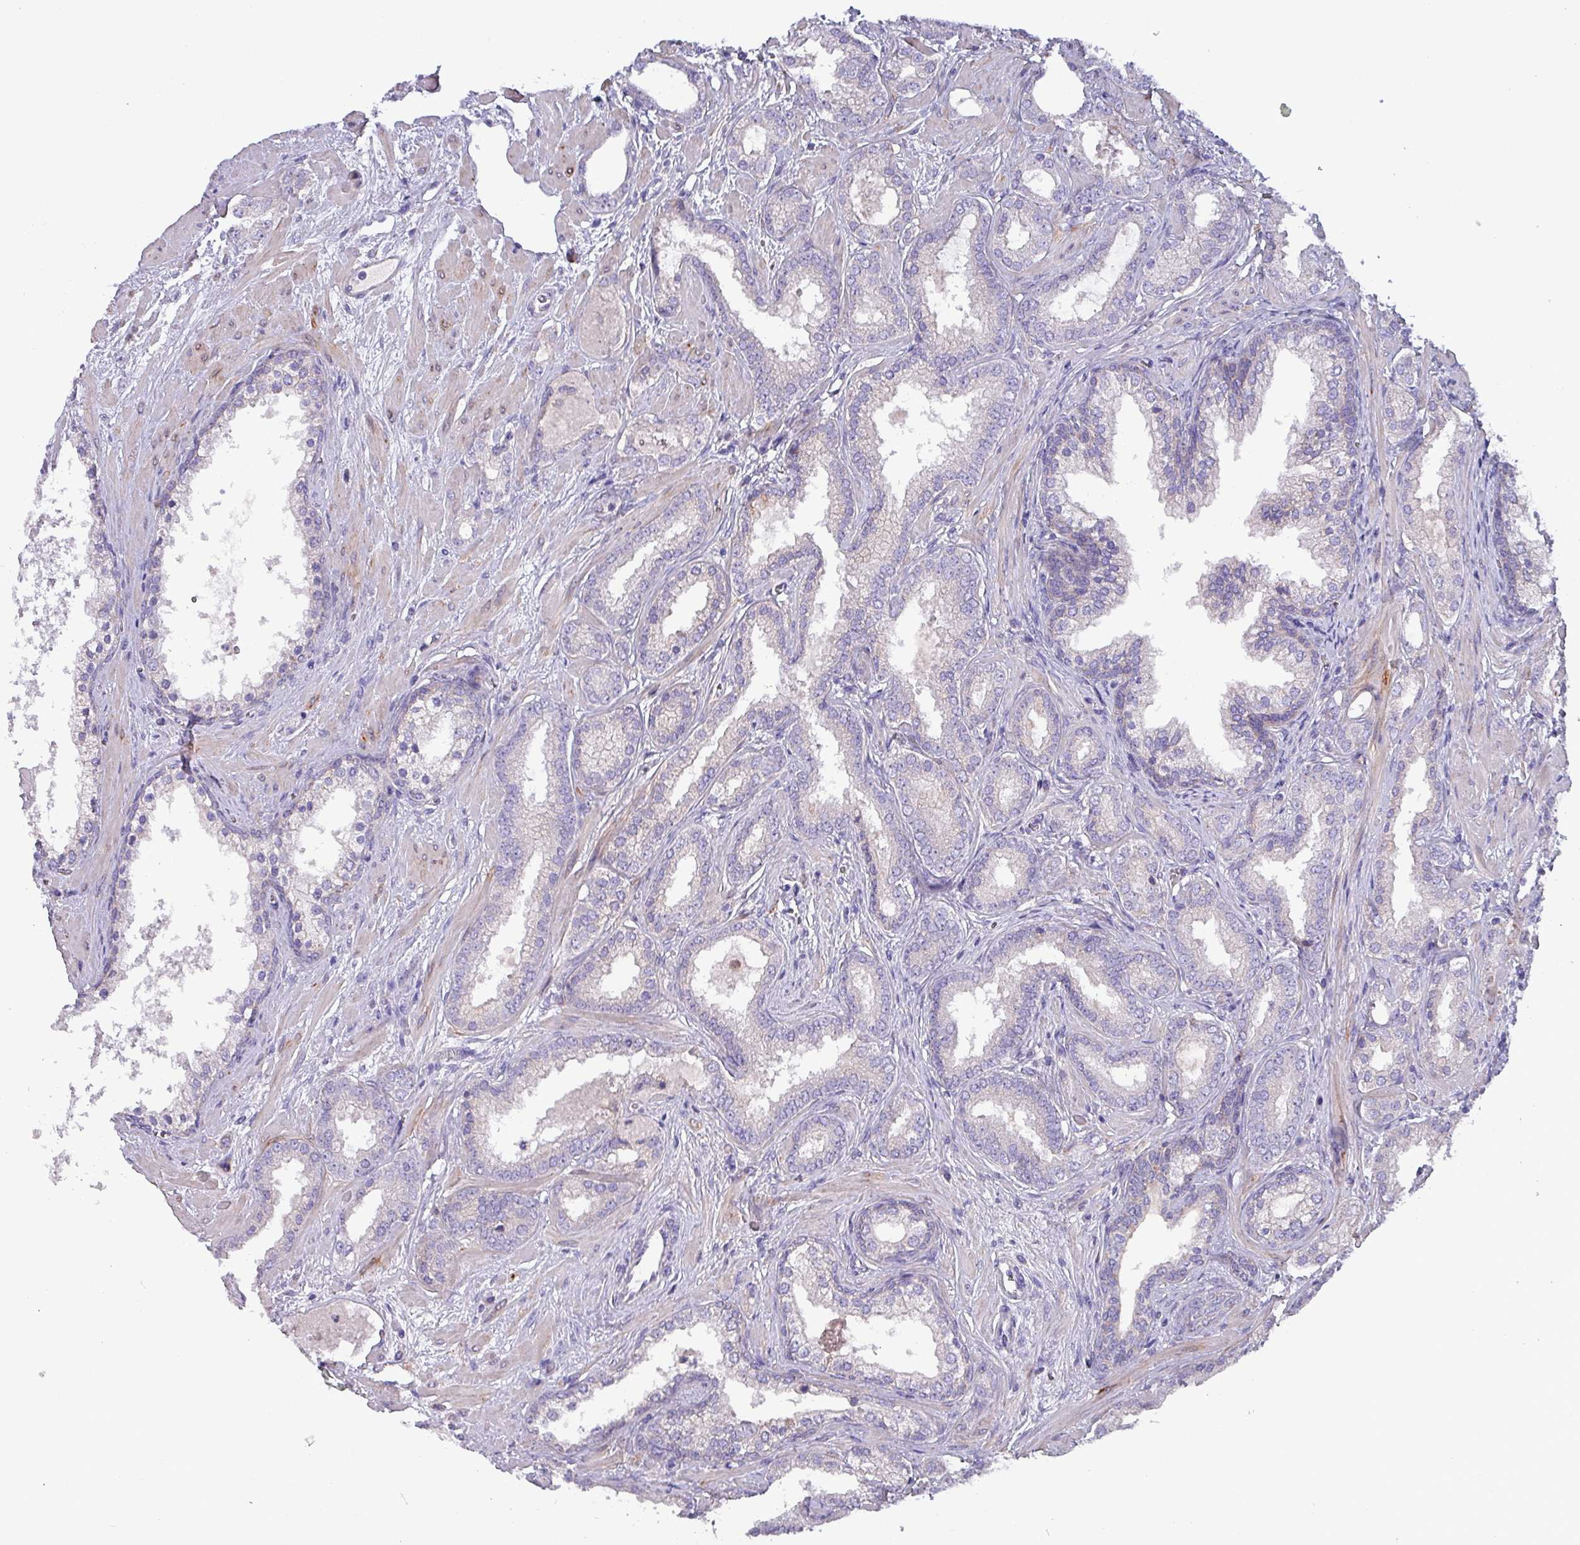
{"staining": {"intensity": "negative", "quantity": "none", "location": "none"}, "tissue": "prostate cancer", "cell_type": "Tumor cells", "image_type": "cancer", "snomed": [{"axis": "morphology", "description": "Adenocarcinoma, High grade"}, {"axis": "topography", "description": "Prostate"}], "caption": "Immunohistochemistry micrograph of human adenocarcinoma (high-grade) (prostate) stained for a protein (brown), which shows no positivity in tumor cells.", "gene": "HSD3B7", "patient": {"sex": "male", "age": 64}}